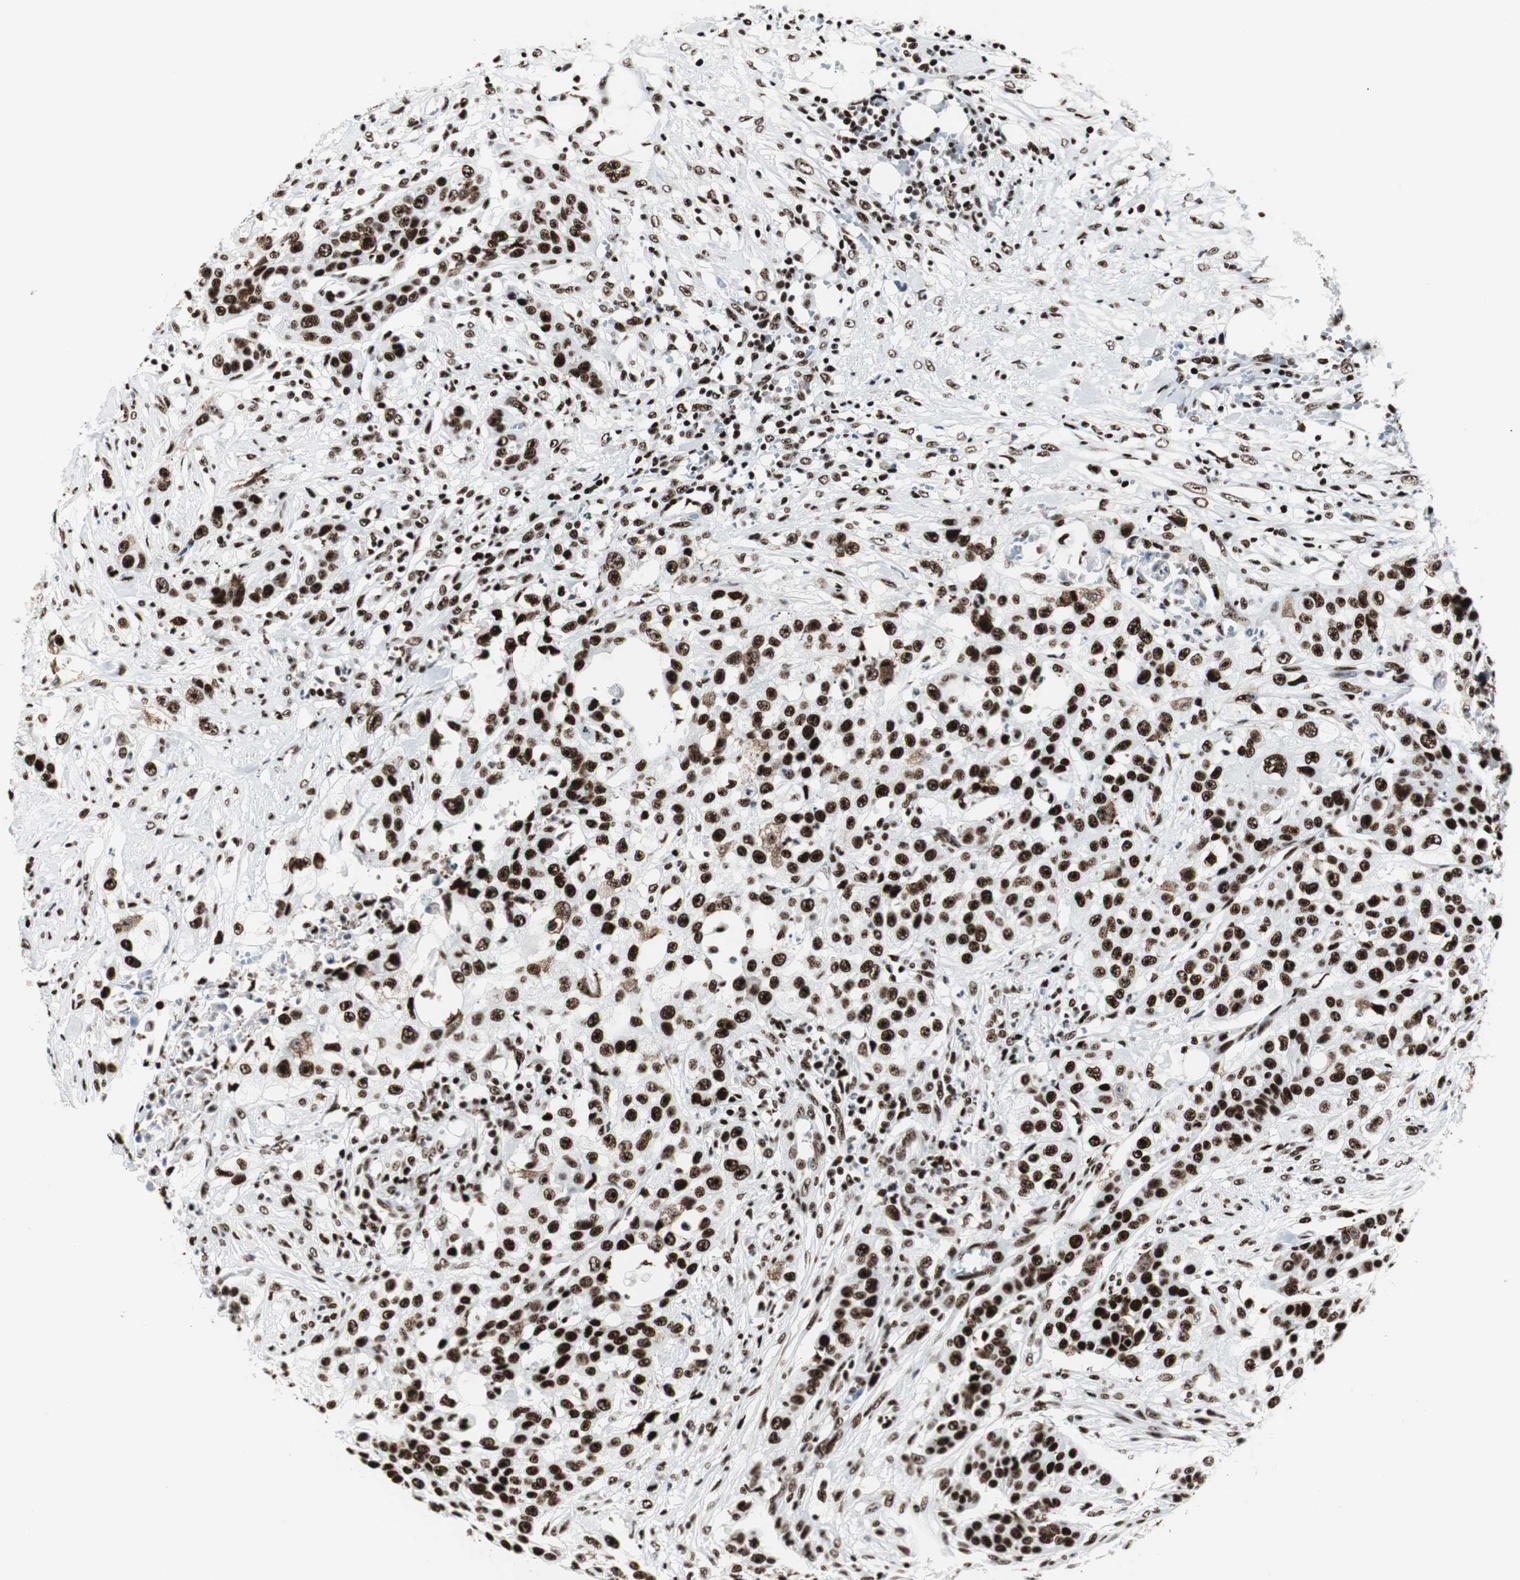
{"staining": {"intensity": "strong", "quantity": ">75%", "location": "nuclear"}, "tissue": "urothelial cancer", "cell_type": "Tumor cells", "image_type": "cancer", "snomed": [{"axis": "morphology", "description": "Urothelial carcinoma, High grade"}, {"axis": "topography", "description": "Urinary bladder"}], "caption": "Protein expression analysis of human urothelial cancer reveals strong nuclear expression in about >75% of tumor cells. (DAB IHC, brown staining for protein, blue staining for nuclei).", "gene": "NCL", "patient": {"sex": "male", "age": 74}}